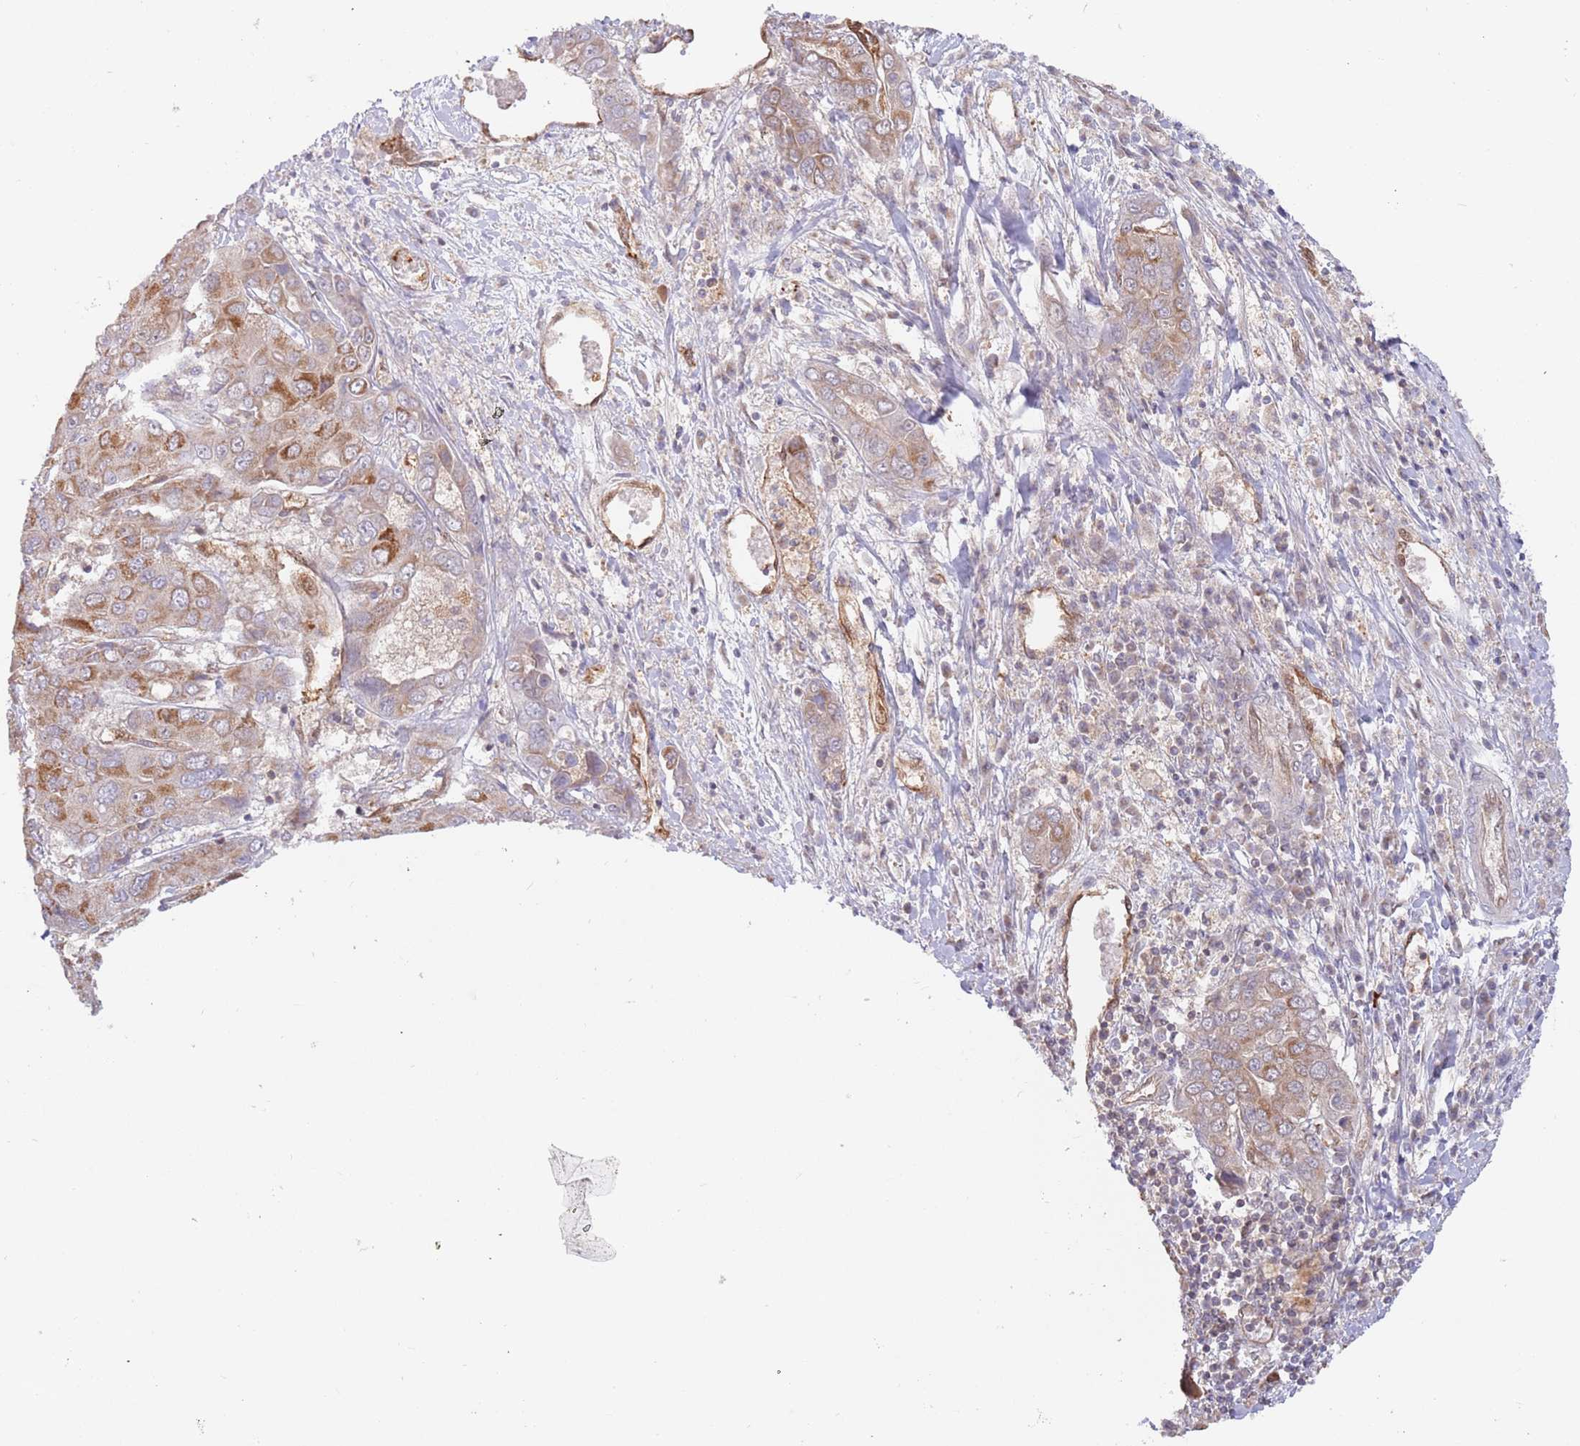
{"staining": {"intensity": "moderate", "quantity": "25%-75%", "location": "cytoplasmic/membranous"}, "tissue": "liver cancer", "cell_type": "Tumor cells", "image_type": "cancer", "snomed": [{"axis": "morphology", "description": "Cholangiocarcinoma"}, {"axis": "topography", "description": "Liver"}], "caption": "This micrograph shows IHC staining of human liver cholangiocarcinoma, with medium moderate cytoplasmic/membranous positivity in about 25%-75% of tumor cells.", "gene": "GUK1", "patient": {"sex": "male", "age": 67}}